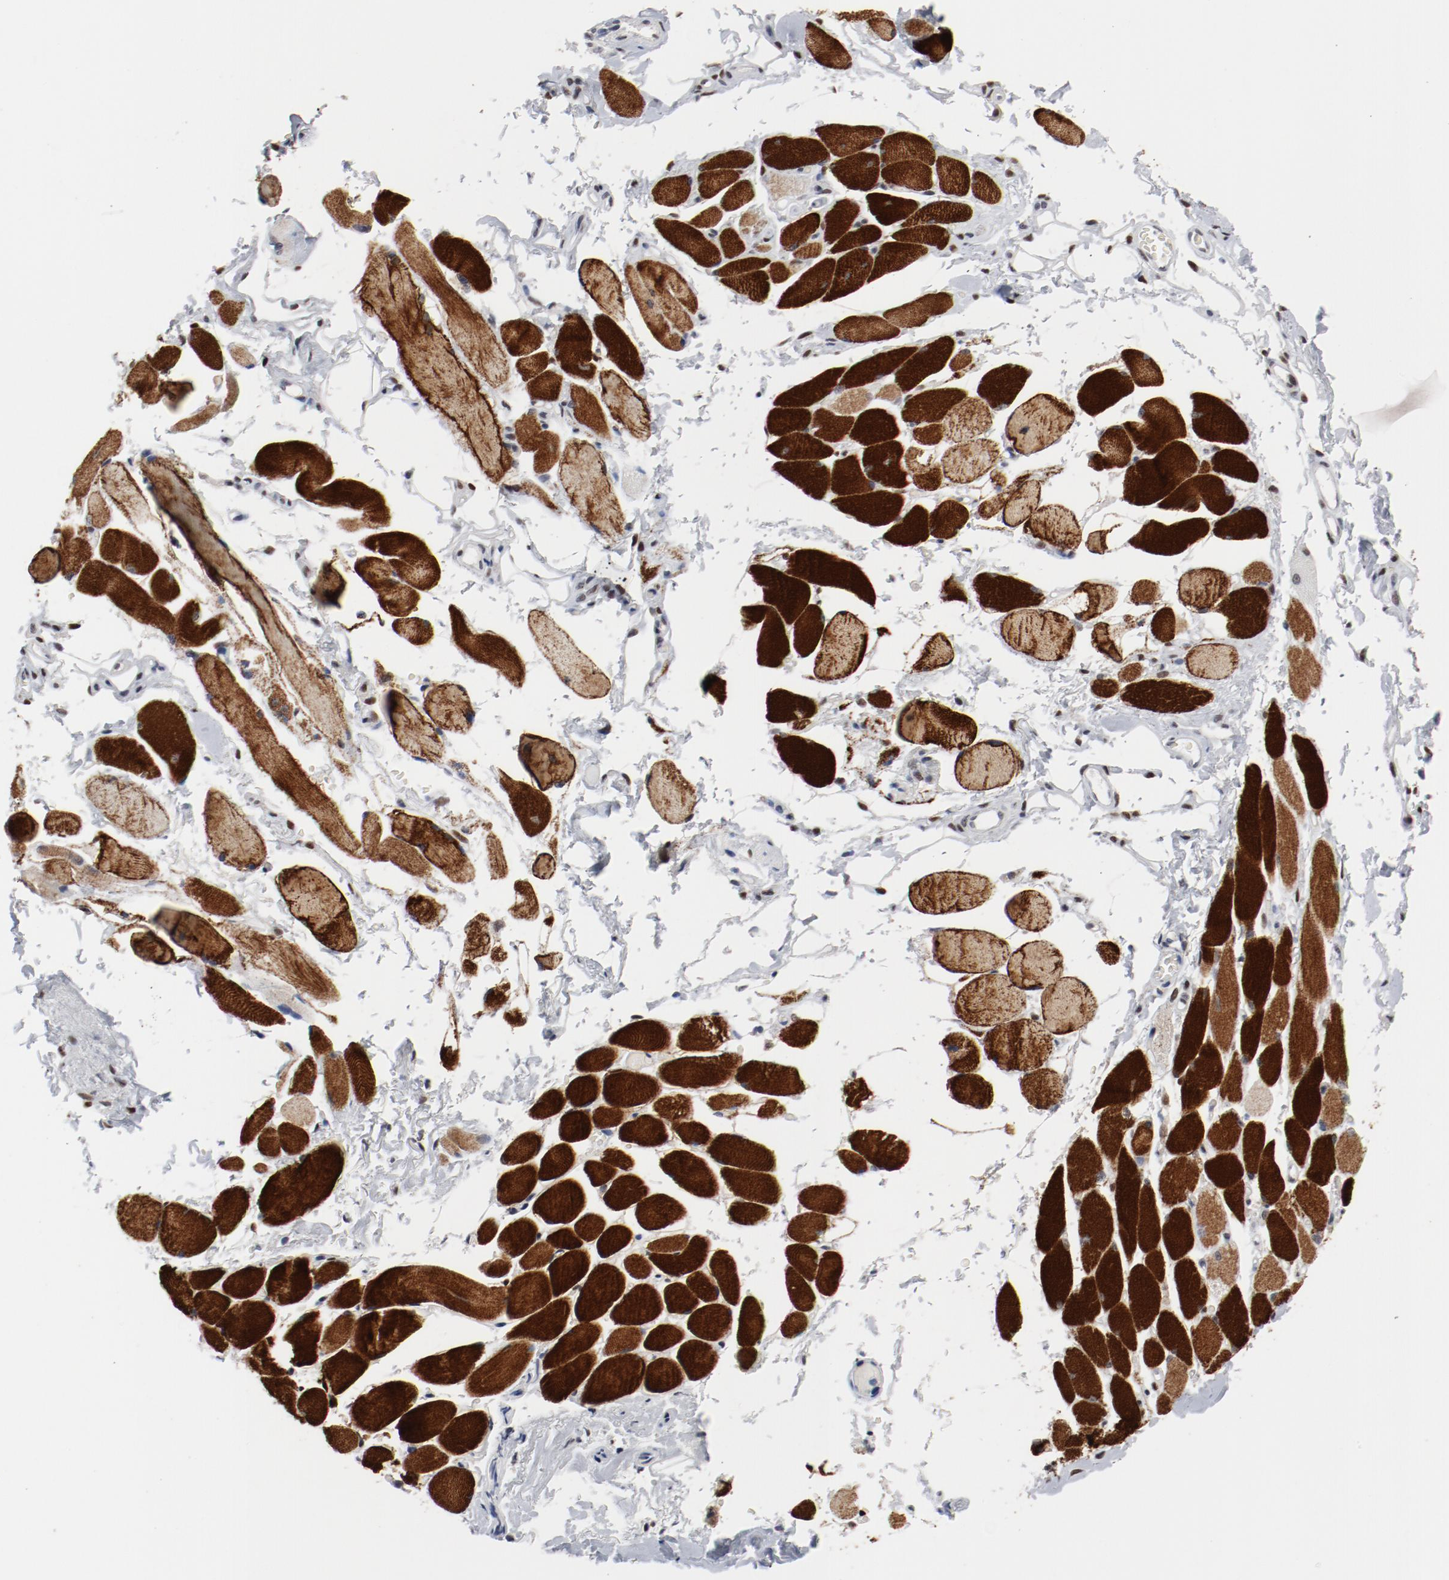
{"staining": {"intensity": "moderate", "quantity": ">75%", "location": "nuclear"}, "tissue": "adipose tissue", "cell_type": "Adipocytes", "image_type": "normal", "snomed": [{"axis": "morphology", "description": "Normal tissue, NOS"}, {"axis": "morphology", "description": "Squamous cell carcinoma, NOS"}, {"axis": "topography", "description": "Skeletal muscle"}, {"axis": "topography", "description": "Soft tissue"}, {"axis": "topography", "description": "Oral tissue"}], "caption": "Immunohistochemistry (IHC) (DAB (3,3'-diaminobenzidine)) staining of normal adipose tissue demonstrates moderate nuclear protein staining in about >75% of adipocytes.", "gene": "ARNT", "patient": {"sex": "male", "age": 54}}